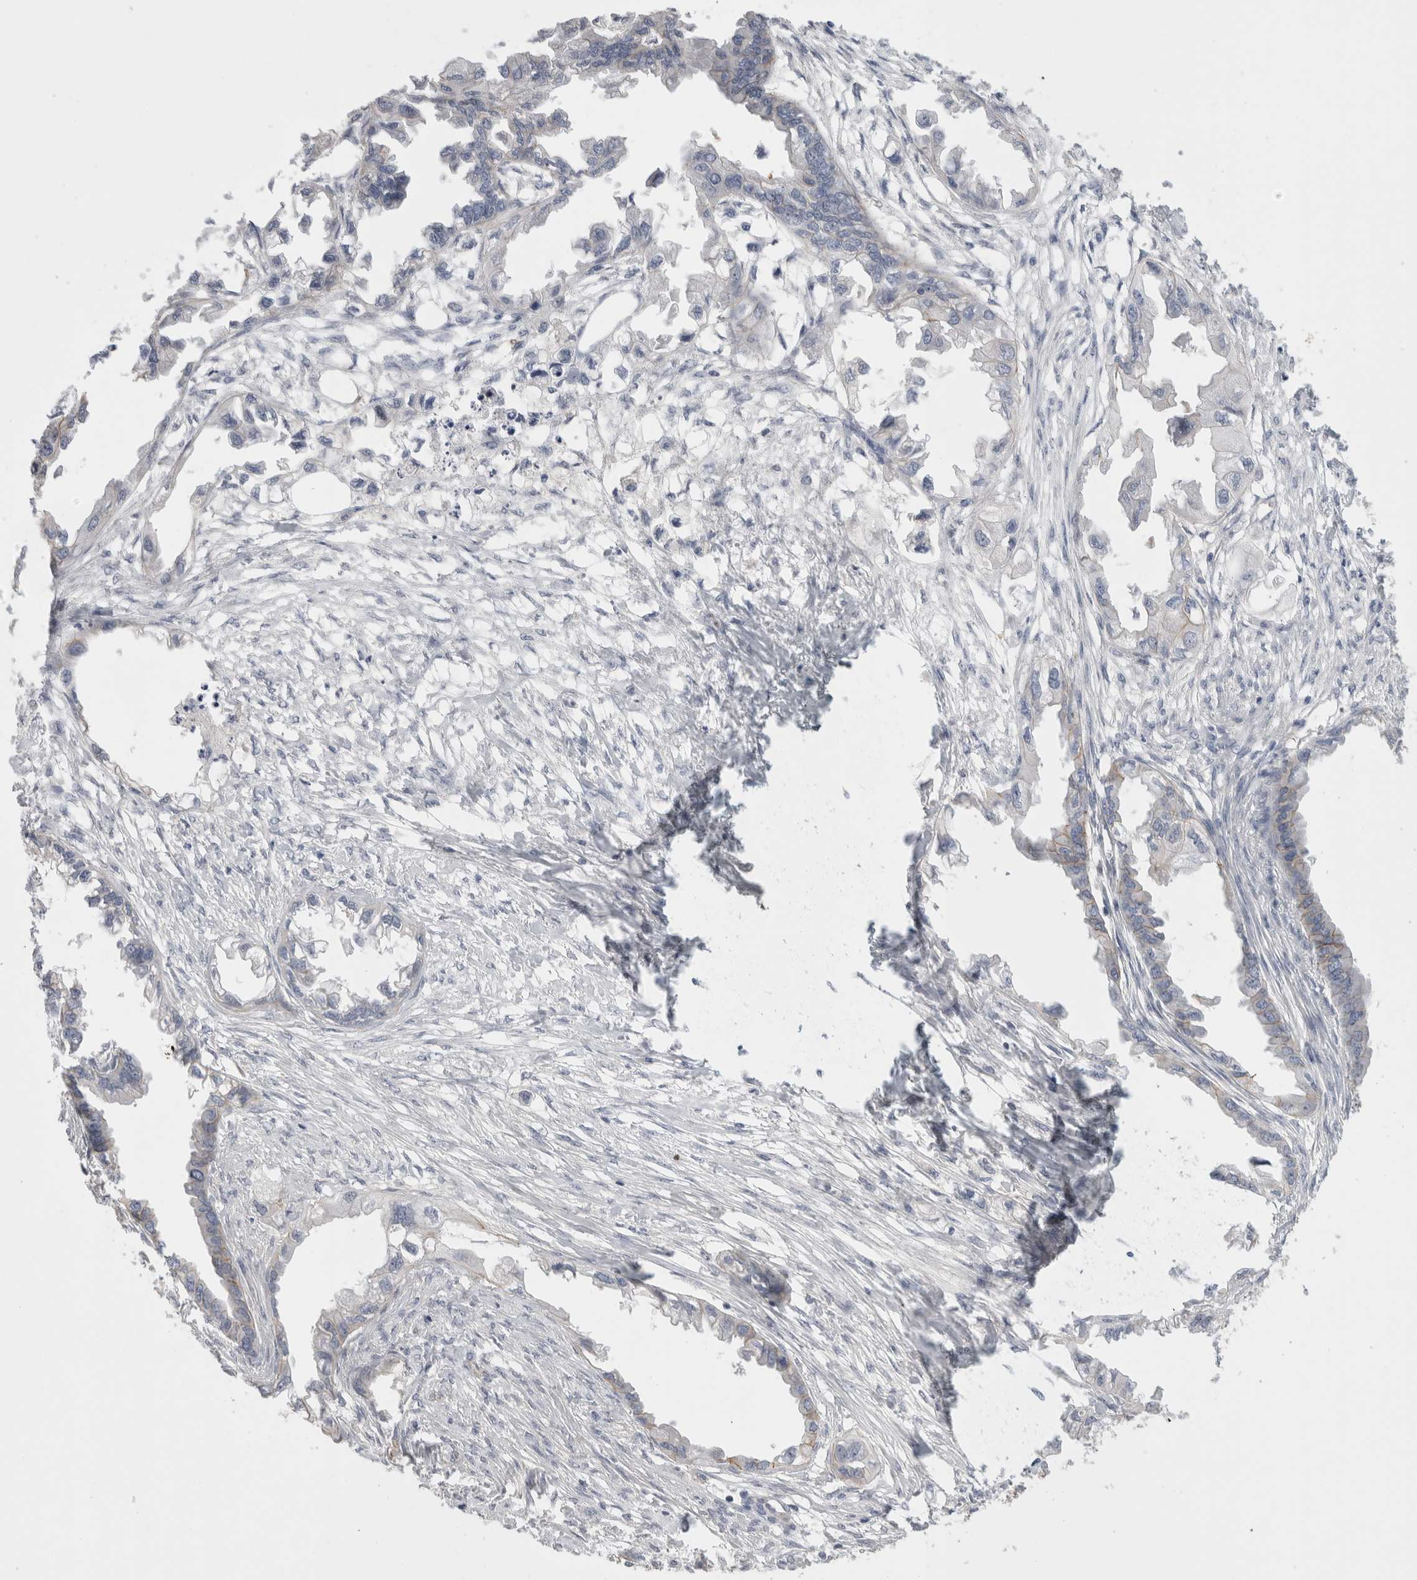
{"staining": {"intensity": "negative", "quantity": "none", "location": "none"}, "tissue": "endometrial cancer", "cell_type": "Tumor cells", "image_type": "cancer", "snomed": [{"axis": "morphology", "description": "Adenocarcinoma, NOS"}, {"axis": "morphology", "description": "Adenocarcinoma, metastatic, NOS"}, {"axis": "topography", "description": "Adipose tissue"}, {"axis": "topography", "description": "Endometrium"}], "caption": "A histopathology image of endometrial cancer (metastatic adenocarcinoma) stained for a protein shows no brown staining in tumor cells. (Stains: DAB immunohistochemistry (IHC) with hematoxylin counter stain, Microscopy: brightfield microscopy at high magnification).", "gene": "VANGL1", "patient": {"sex": "female", "age": 67}}